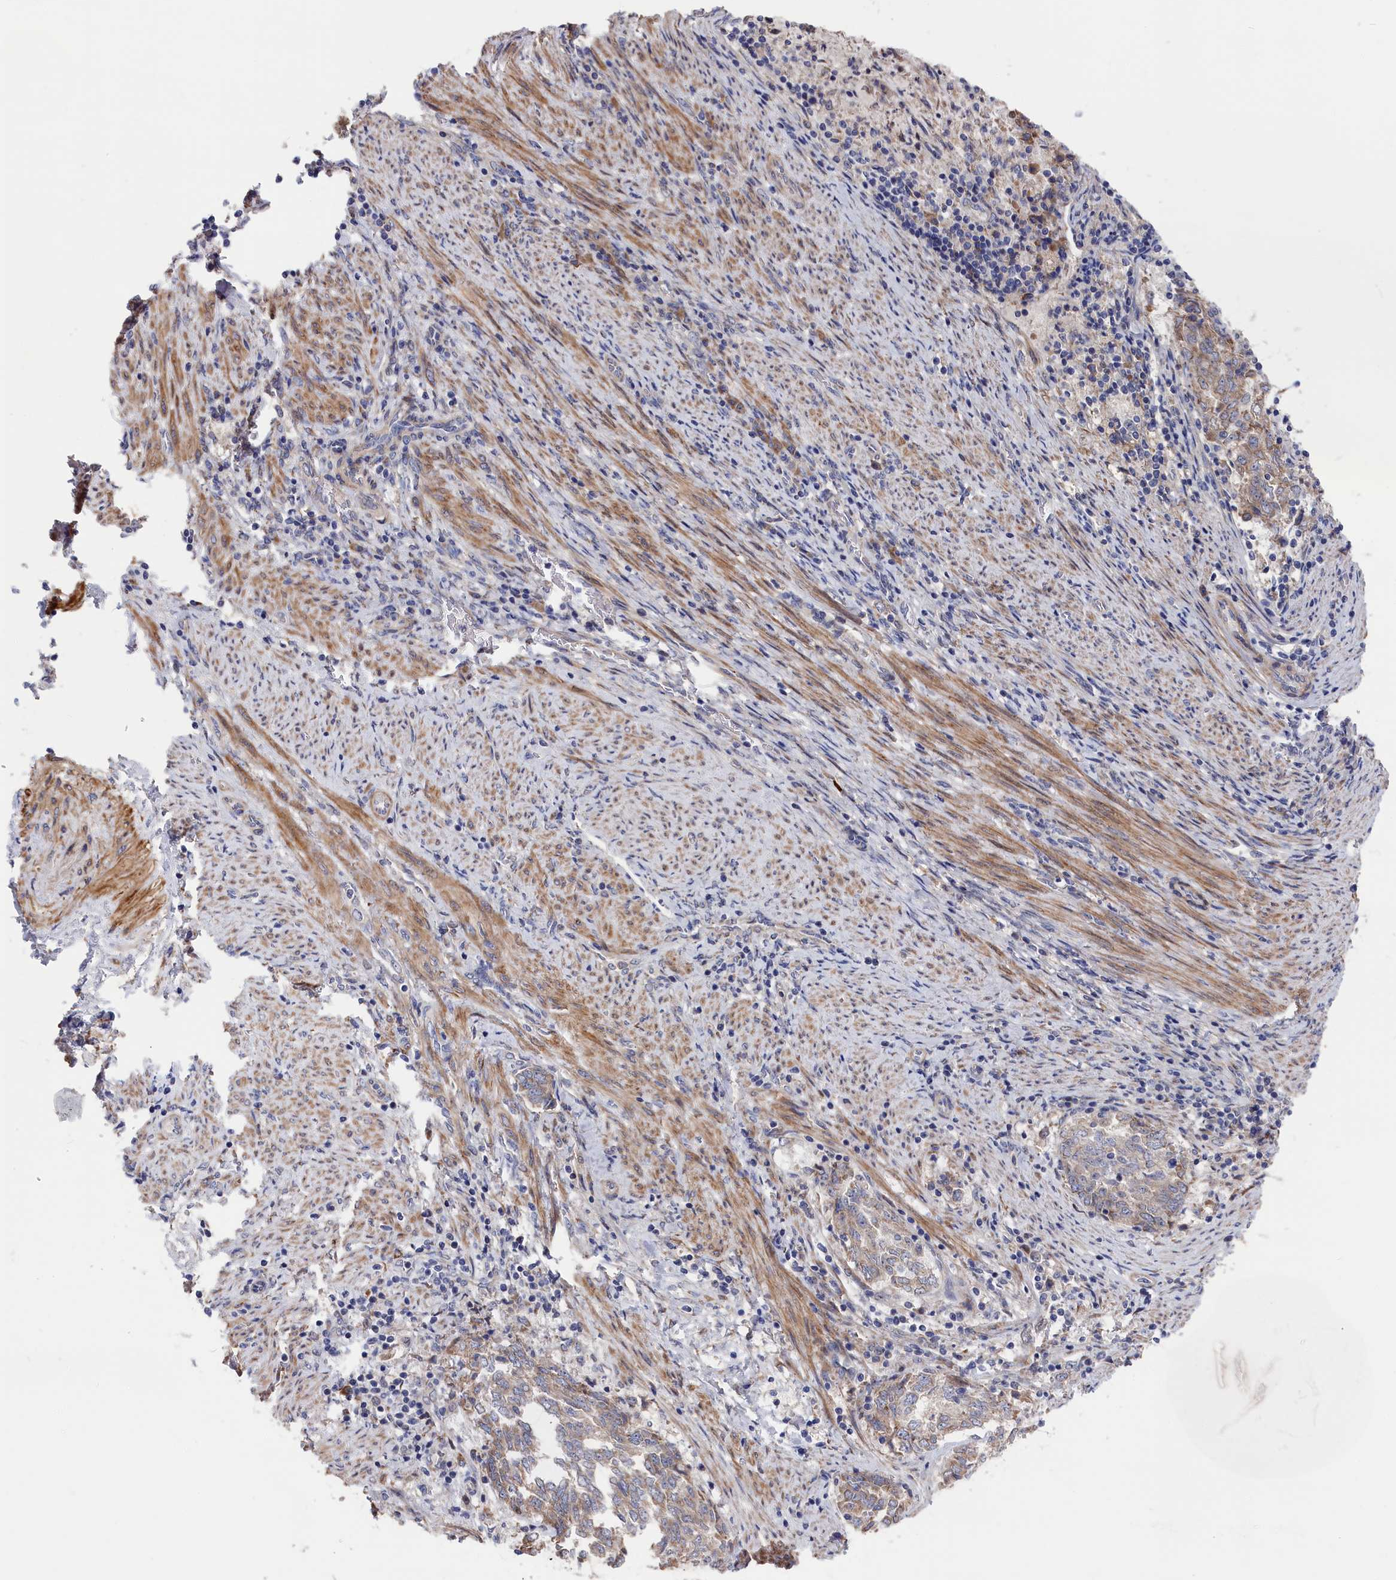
{"staining": {"intensity": "weak", "quantity": "25%-75%", "location": "cytoplasmic/membranous"}, "tissue": "endometrial cancer", "cell_type": "Tumor cells", "image_type": "cancer", "snomed": [{"axis": "morphology", "description": "Adenocarcinoma, NOS"}, {"axis": "topography", "description": "Endometrium"}], "caption": "Immunohistochemistry image of neoplastic tissue: human endometrial adenocarcinoma stained using immunohistochemistry demonstrates low levels of weak protein expression localized specifically in the cytoplasmic/membranous of tumor cells, appearing as a cytoplasmic/membranous brown color.", "gene": "CYB5D2", "patient": {"sex": "female", "age": 80}}